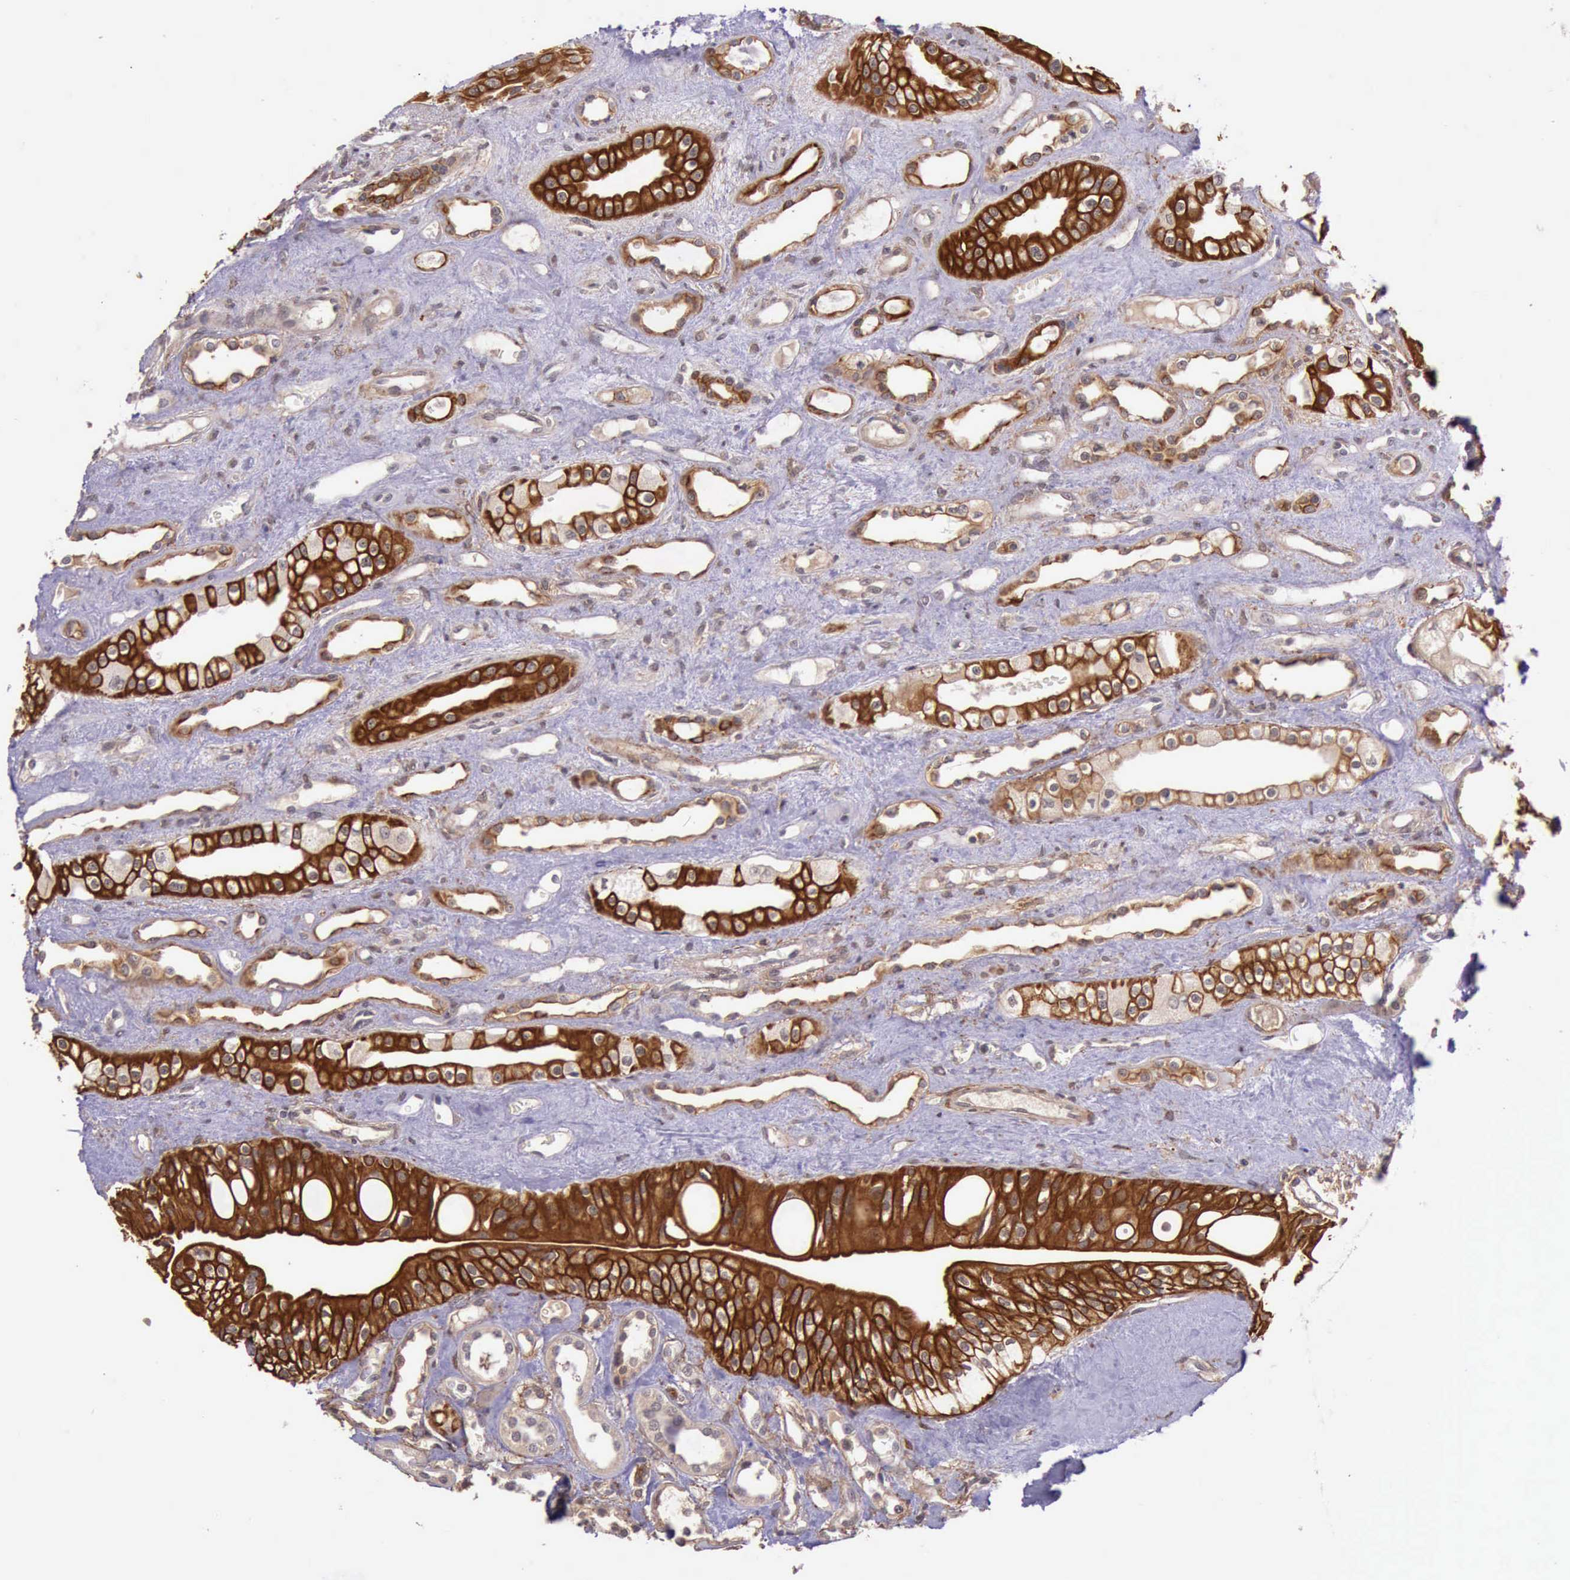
{"staining": {"intensity": "strong", "quantity": ">75%", "location": "cytoplasmic/membranous"}, "tissue": "urinary bladder", "cell_type": "Urothelial cells", "image_type": "normal", "snomed": [{"axis": "morphology", "description": "Normal tissue, NOS"}, {"axis": "topography", "description": "Kidney"}, {"axis": "topography", "description": "Urinary bladder"}], "caption": "Immunohistochemistry (DAB (3,3'-diaminobenzidine)) staining of benign urinary bladder demonstrates strong cytoplasmic/membranous protein positivity in about >75% of urothelial cells. (IHC, brightfield microscopy, high magnification).", "gene": "PRICKLE3", "patient": {"sex": "male", "age": 67}}